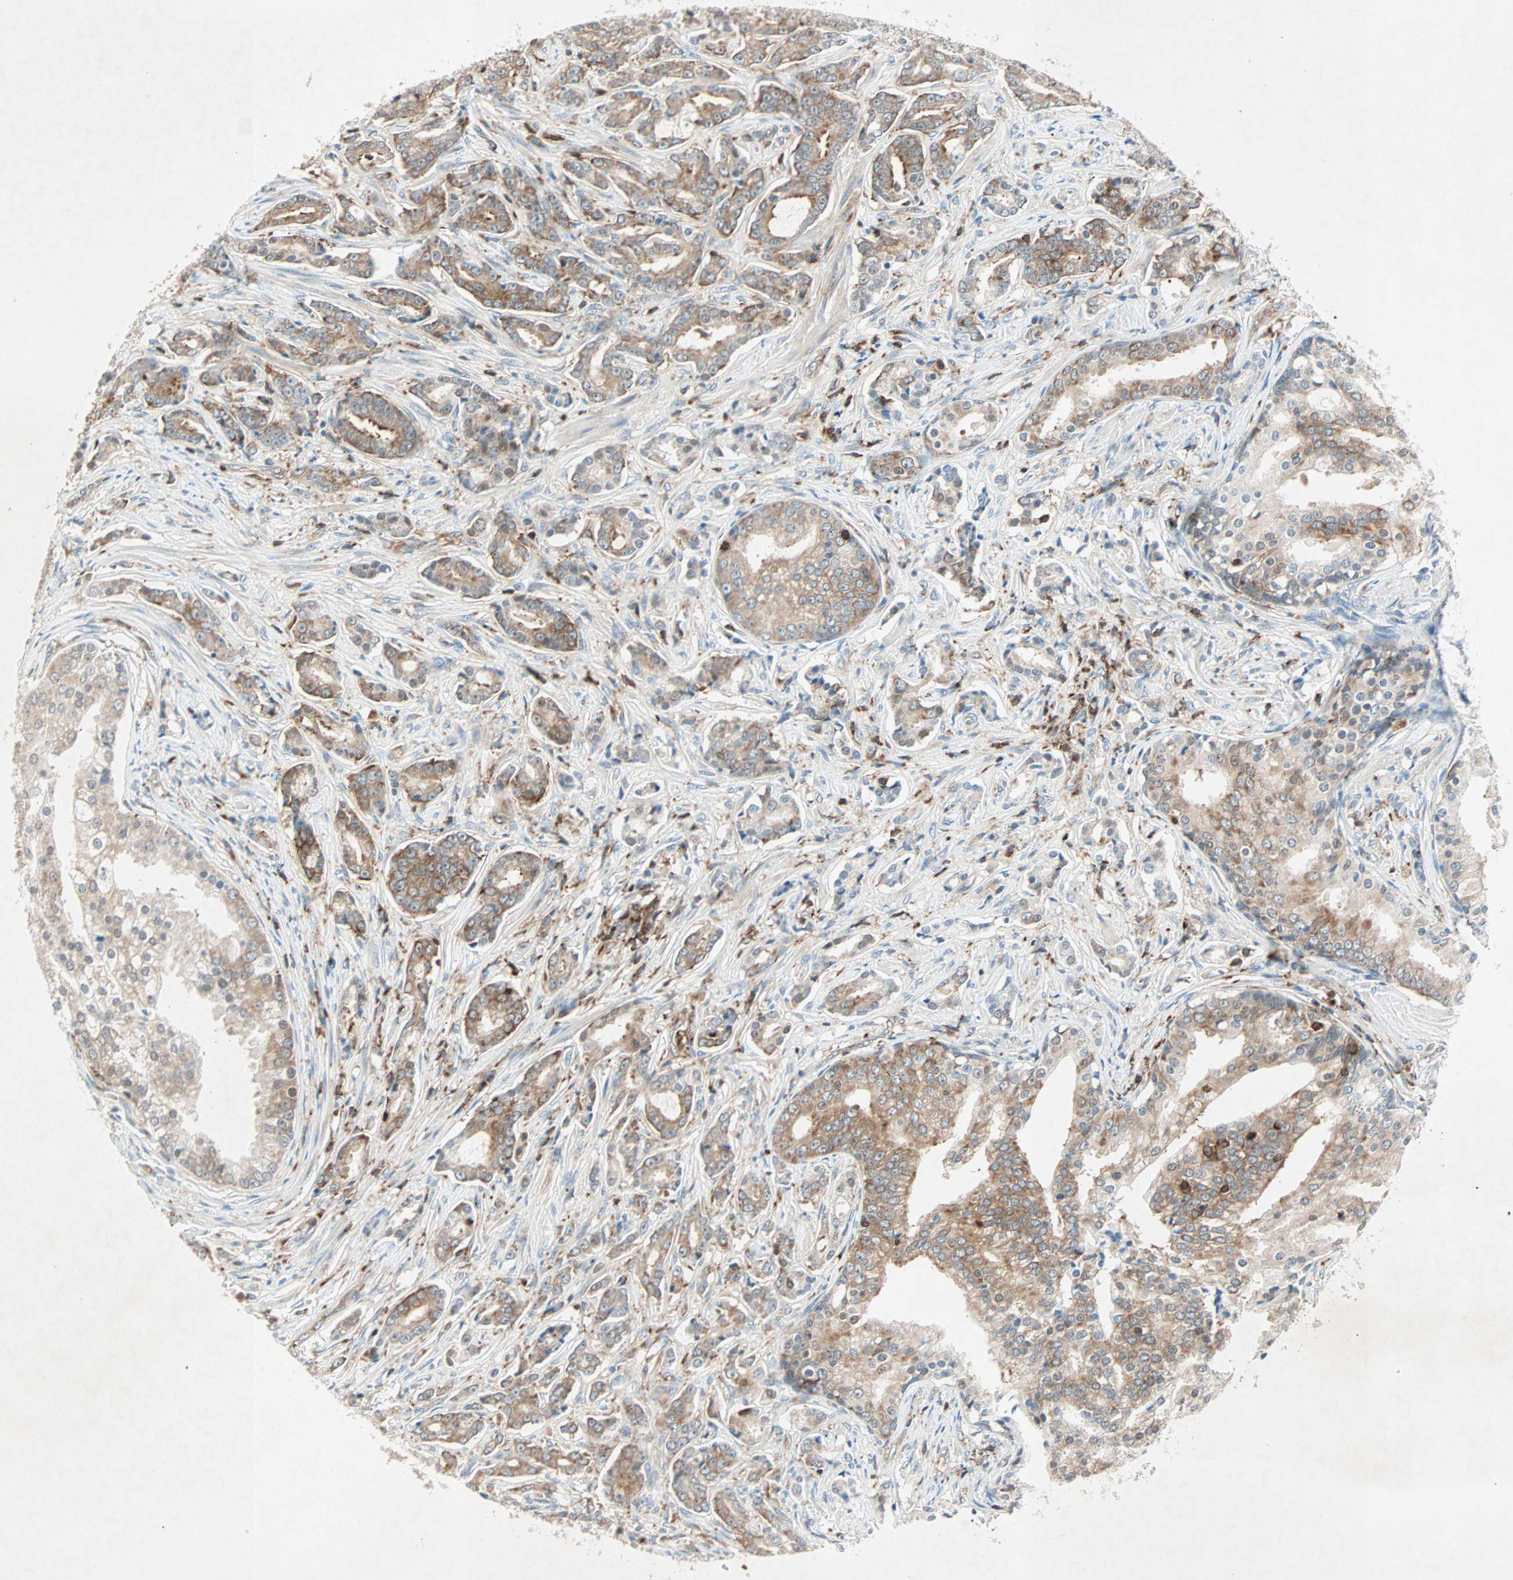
{"staining": {"intensity": "strong", "quantity": ">75%", "location": "cytoplasmic/membranous"}, "tissue": "prostate cancer", "cell_type": "Tumor cells", "image_type": "cancer", "snomed": [{"axis": "morphology", "description": "Adenocarcinoma, Low grade"}, {"axis": "topography", "description": "Prostate"}], "caption": "Brown immunohistochemical staining in prostate cancer shows strong cytoplasmic/membranous expression in approximately >75% of tumor cells.", "gene": "TEC", "patient": {"sex": "male", "age": 58}}